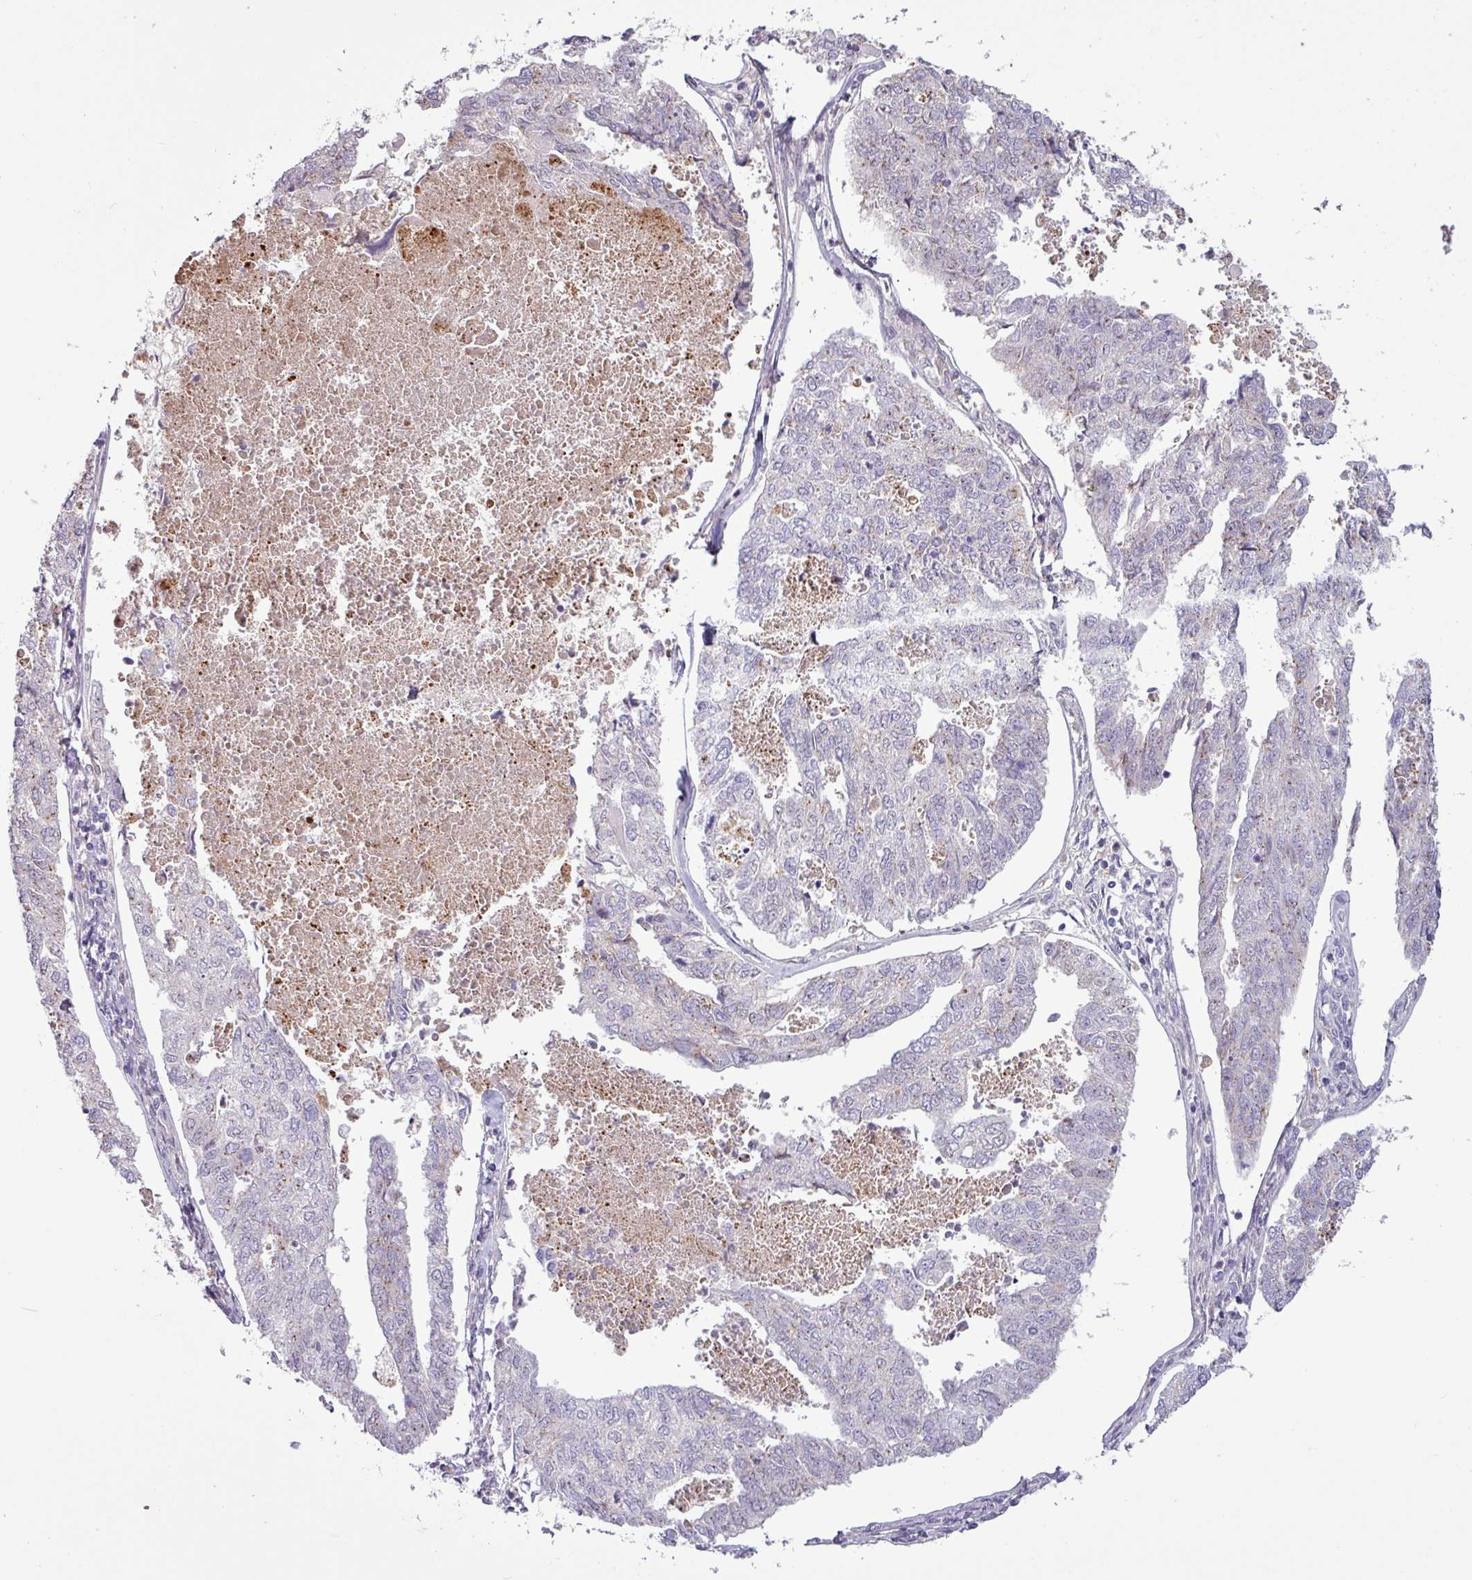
{"staining": {"intensity": "negative", "quantity": "none", "location": "none"}, "tissue": "endometrial cancer", "cell_type": "Tumor cells", "image_type": "cancer", "snomed": [{"axis": "morphology", "description": "Adenocarcinoma, NOS"}, {"axis": "topography", "description": "Endometrium"}], "caption": "This histopathology image is of endometrial cancer stained with immunohistochemistry (IHC) to label a protein in brown with the nuclei are counter-stained blue. There is no staining in tumor cells.", "gene": "C4B", "patient": {"sex": "female", "age": 73}}